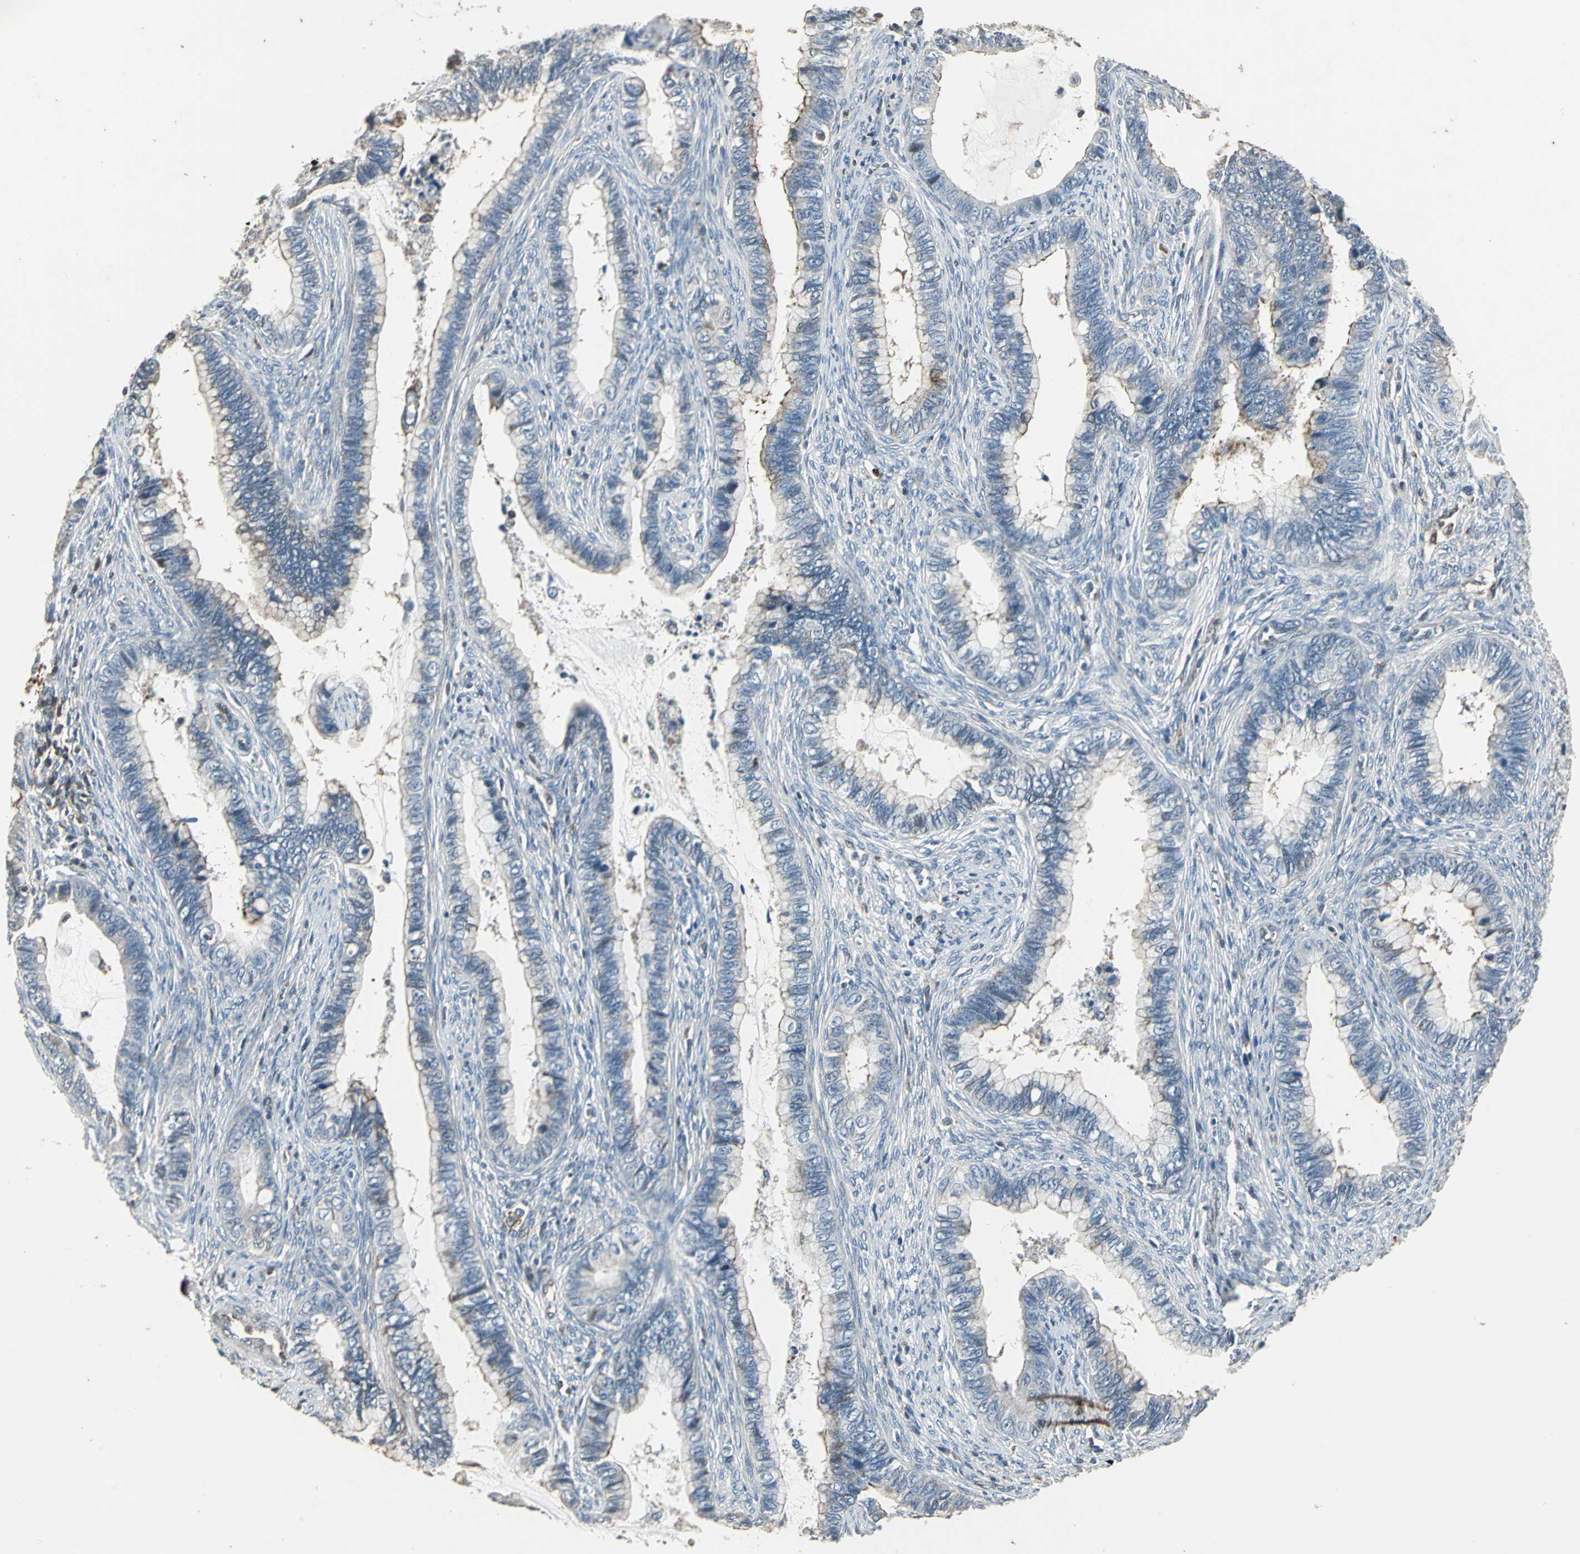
{"staining": {"intensity": "negative", "quantity": "none", "location": "none"}, "tissue": "cervical cancer", "cell_type": "Tumor cells", "image_type": "cancer", "snomed": [{"axis": "morphology", "description": "Adenocarcinoma, NOS"}, {"axis": "topography", "description": "Cervix"}], "caption": "A photomicrograph of human cervical cancer (adenocarcinoma) is negative for staining in tumor cells.", "gene": "DNAJB4", "patient": {"sex": "female", "age": 44}}